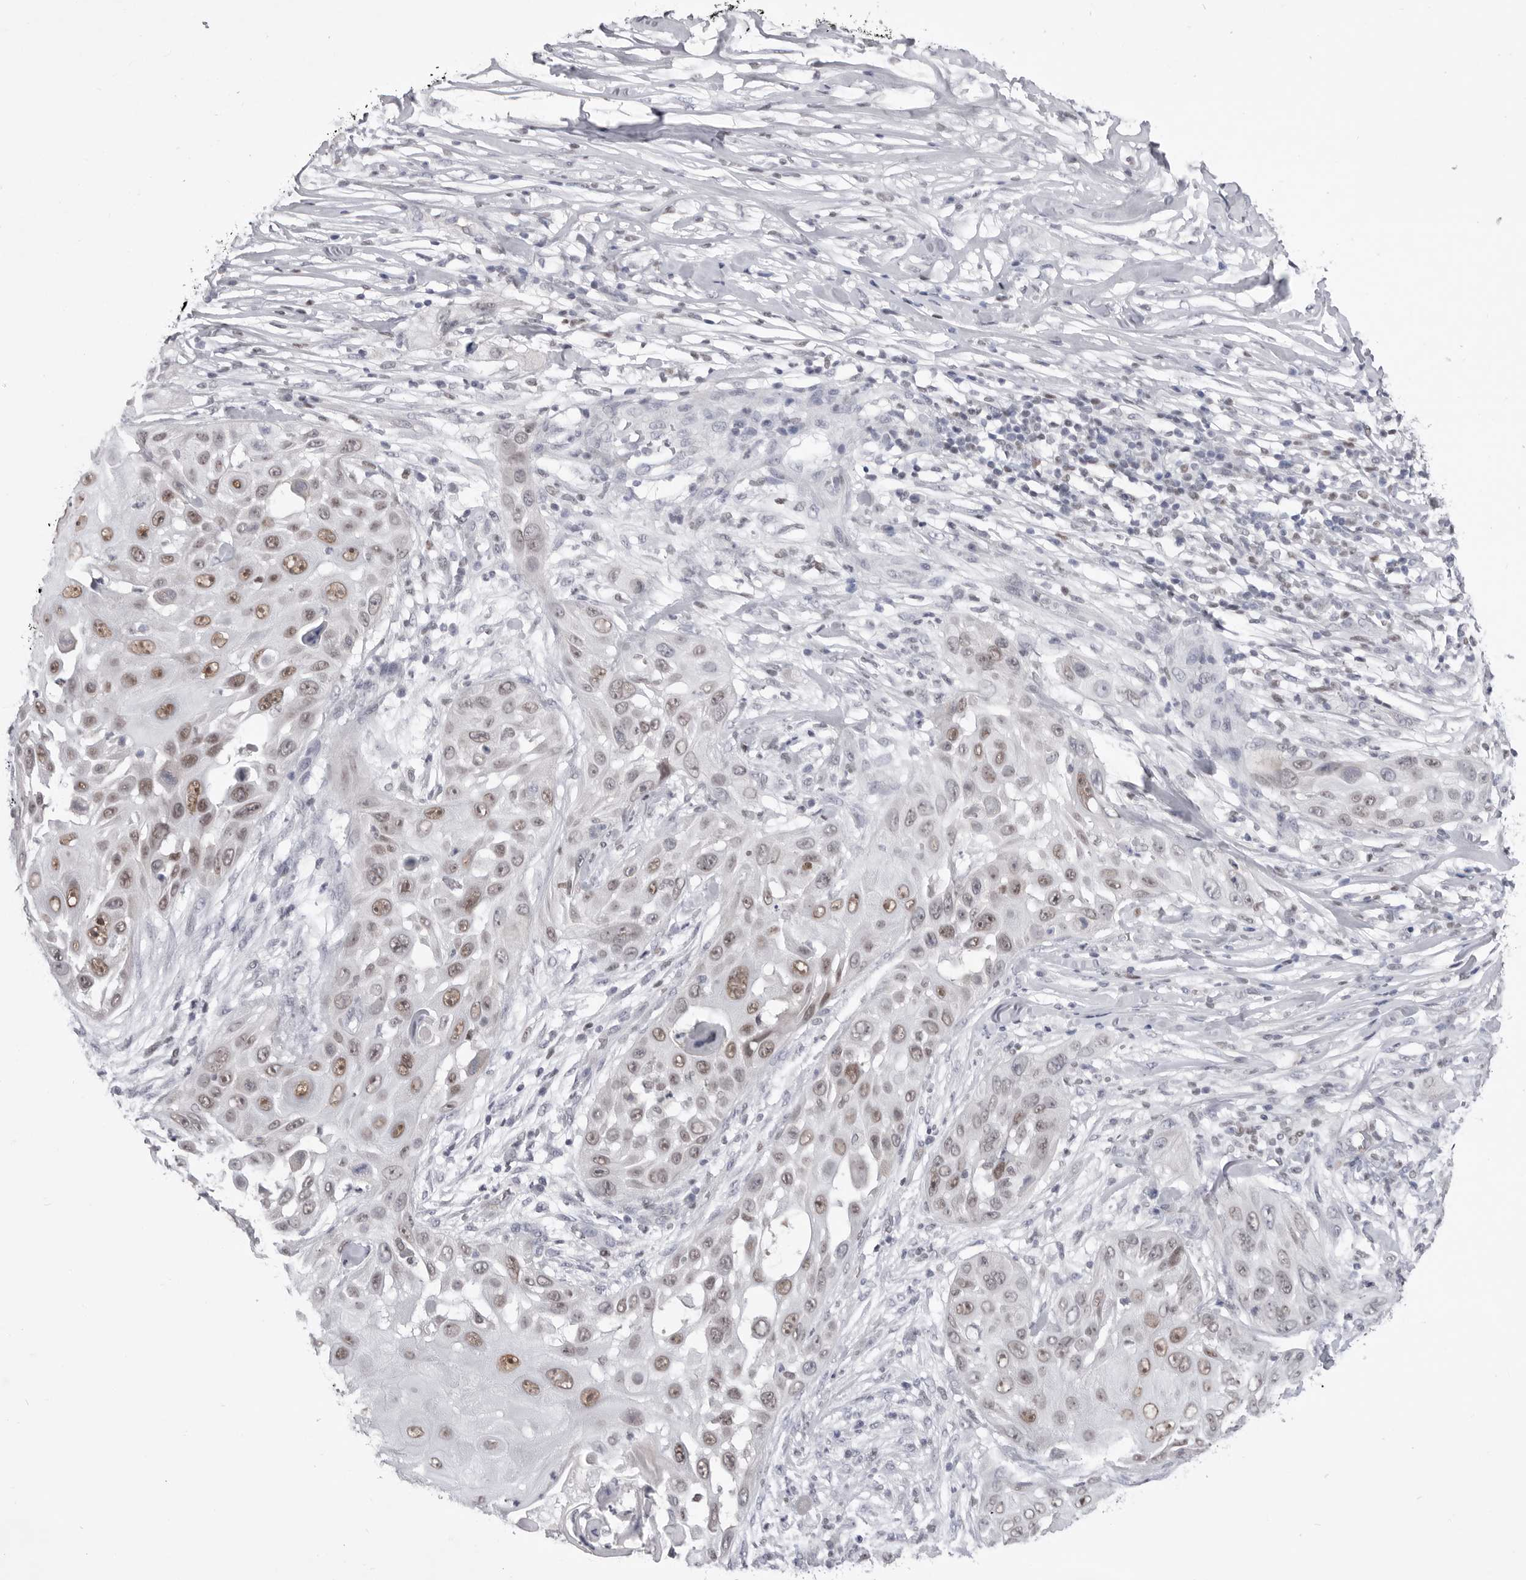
{"staining": {"intensity": "moderate", "quantity": "25%-75%", "location": "nuclear"}, "tissue": "skin cancer", "cell_type": "Tumor cells", "image_type": "cancer", "snomed": [{"axis": "morphology", "description": "Squamous cell carcinoma, NOS"}, {"axis": "topography", "description": "Skin"}], "caption": "High-power microscopy captured an immunohistochemistry (IHC) histopathology image of skin cancer, revealing moderate nuclear expression in approximately 25%-75% of tumor cells.", "gene": "ZBTB7B", "patient": {"sex": "female", "age": 44}}